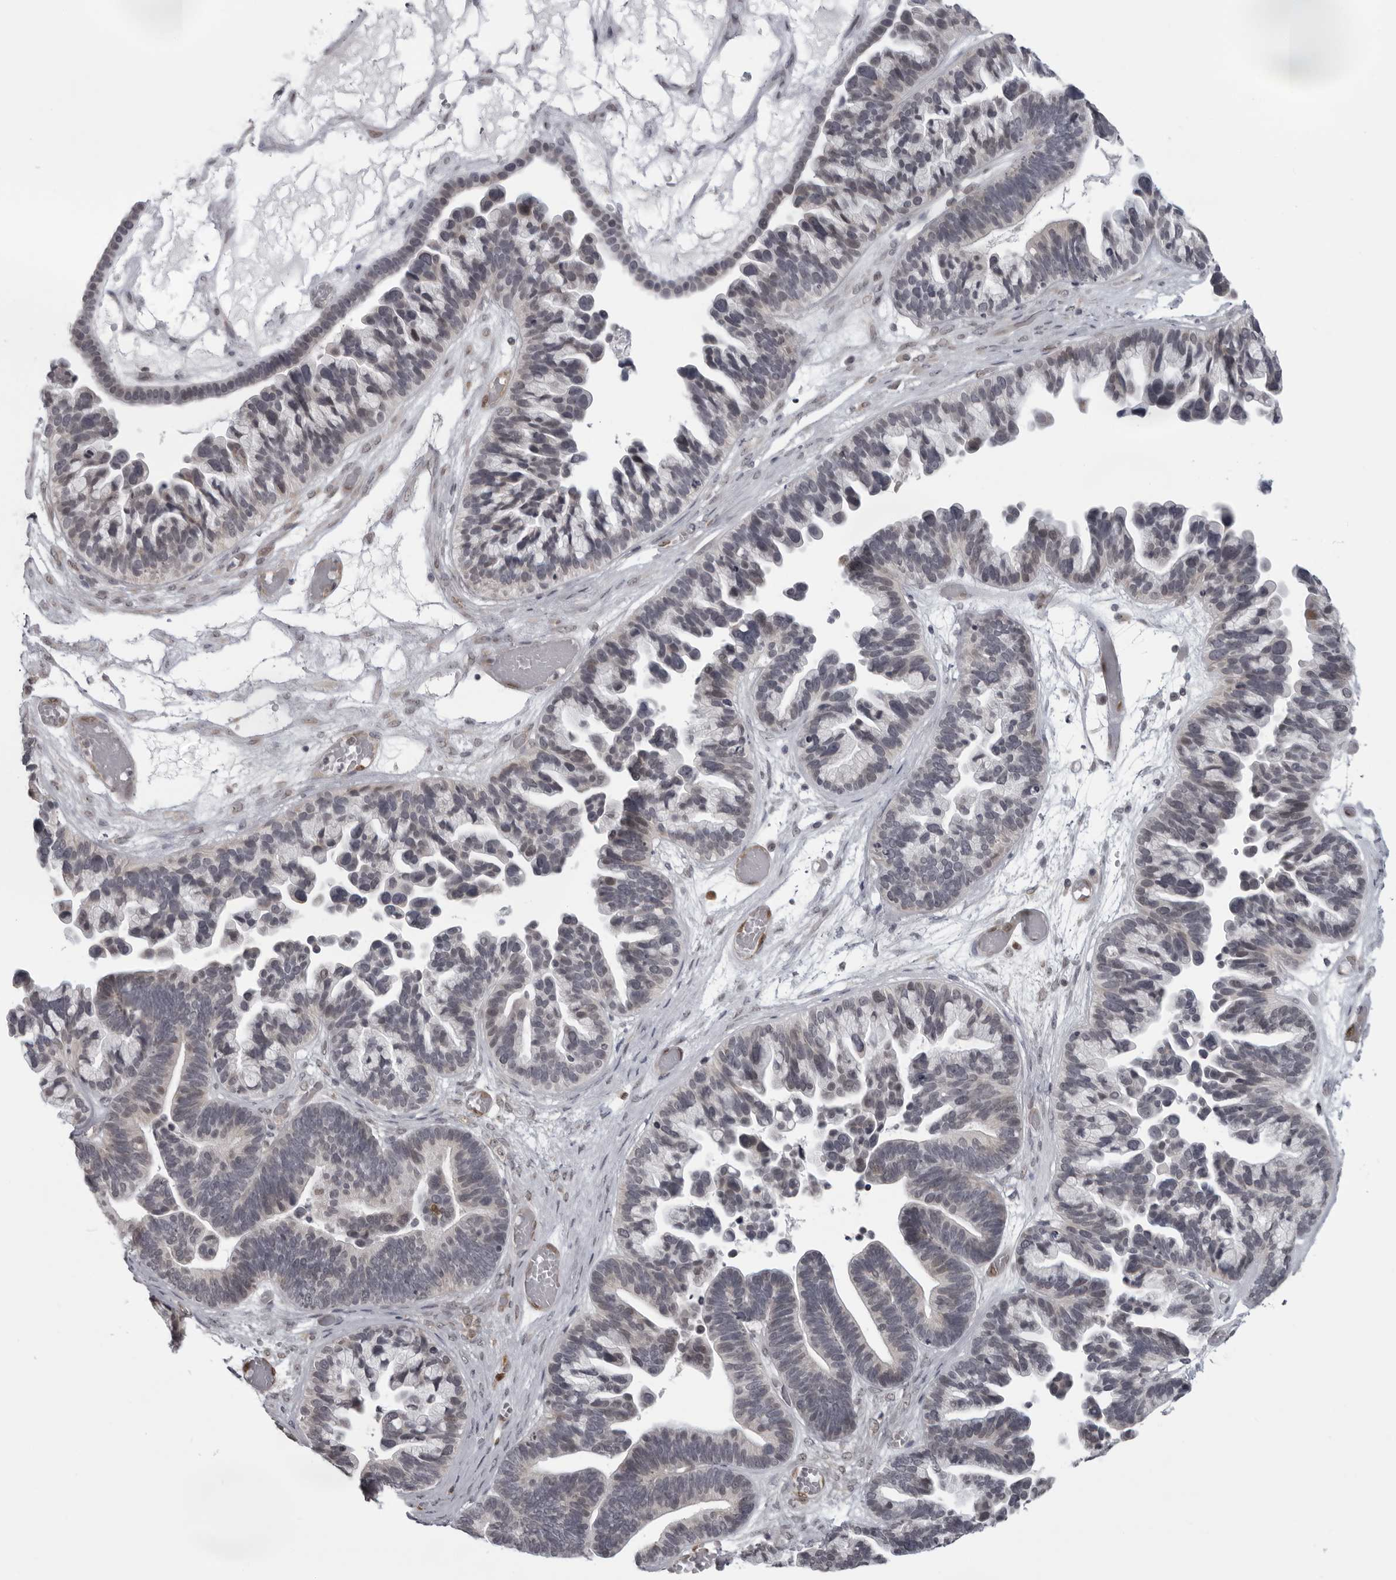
{"staining": {"intensity": "weak", "quantity": "<25%", "location": "nuclear"}, "tissue": "ovarian cancer", "cell_type": "Tumor cells", "image_type": "cancer", "snomed": [{"axis": "morphology", "description": "Cystadenocarcinoma, serous, NOS"}, {"axis": "topography", "description": "Ovary"}], "caption": "This is a photomicrograph of immunohistochemistry staining of ovarian serous cystadenocarcinoma, which shows no staining in tumor cells.", "gene": "MAPK12", "patient": {"sex": "female", "age": 56}}